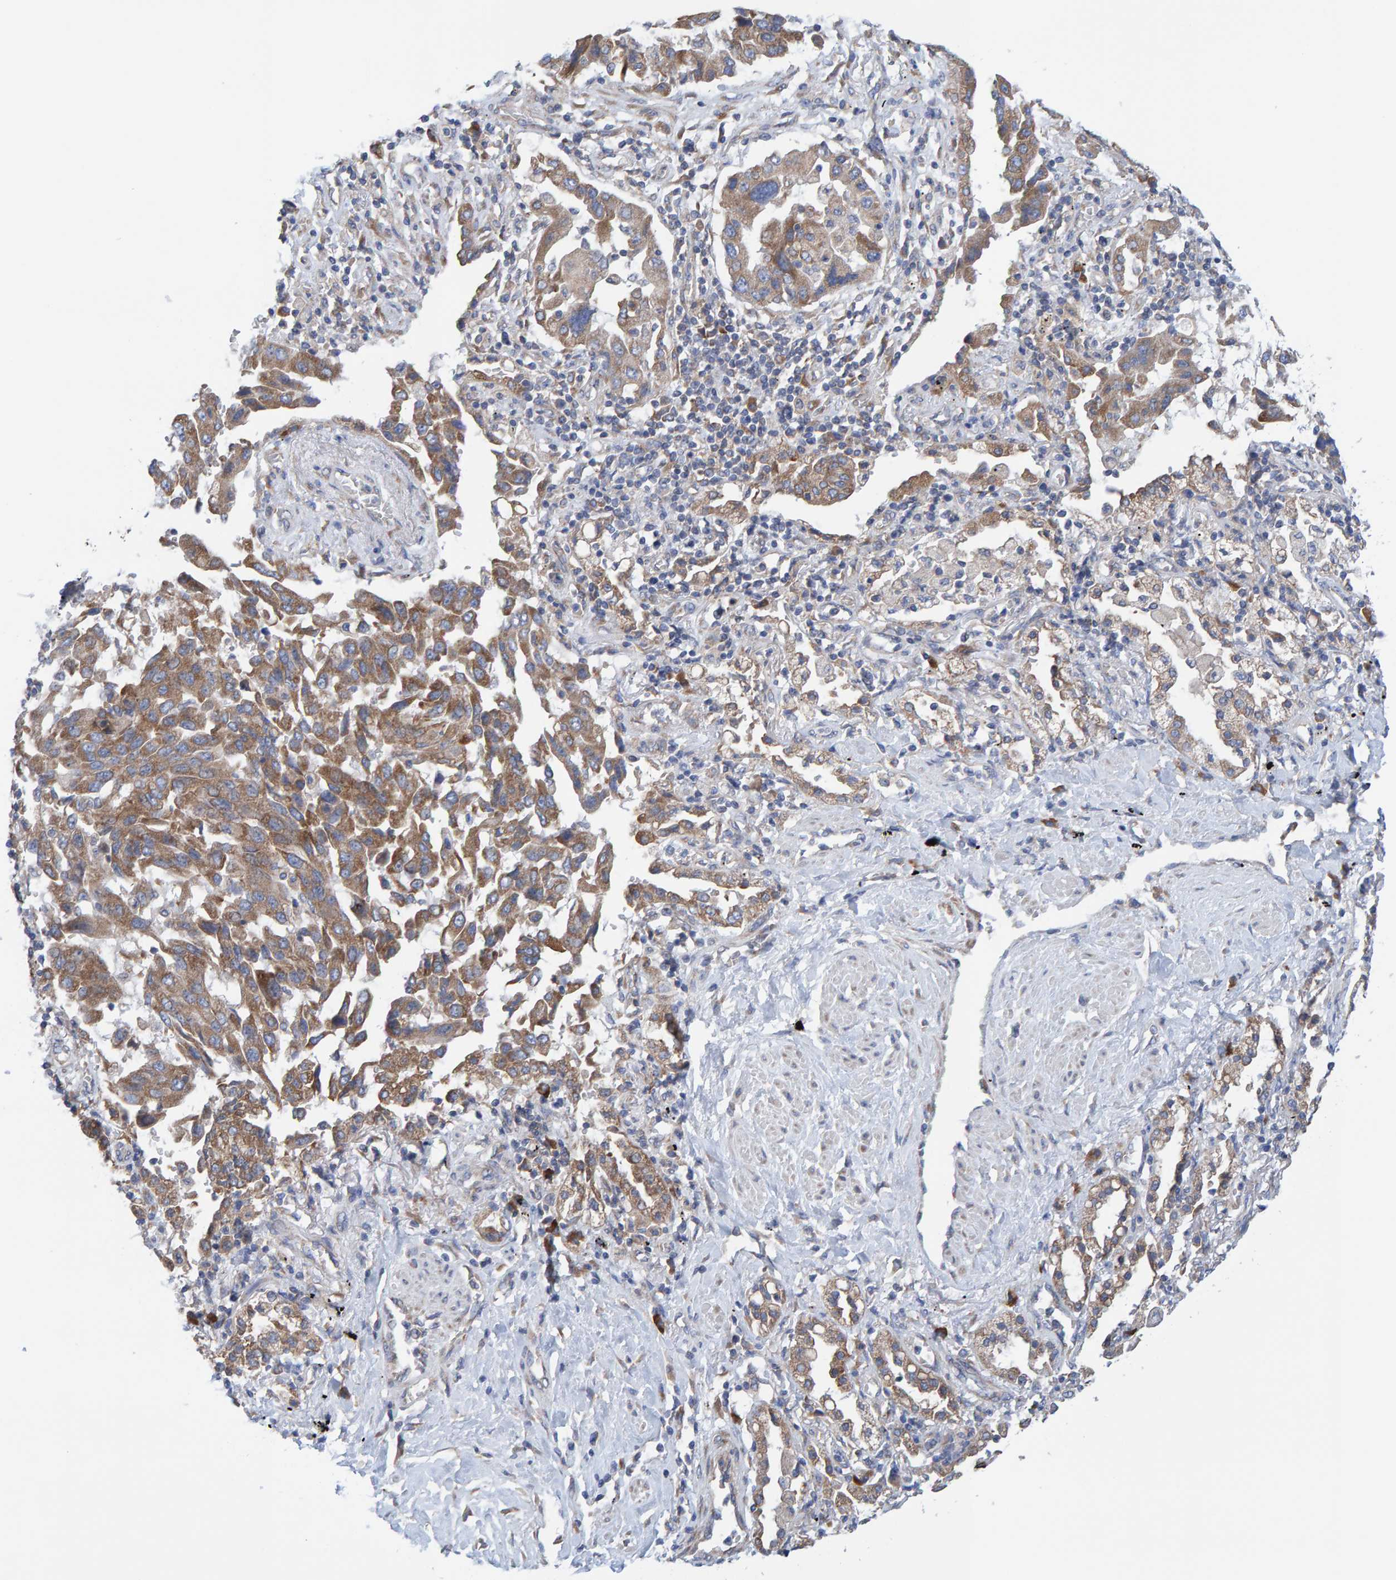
{"staining": {"intensity": "moderate", "quantity": ">75%", "location": "cytoplasmic/membranous"}, "tissue": "lung cancer", "cell_type": "Tumor cells", "image_type": "cancer", "snomed": [{"axis": "morphology", "description": "Adenocarcinoma, NOS"}, {"axis": "topography", "description": "Lung"}], "caption": "Moderate cytoplasmic/membranous expression for a protein is seen in about >75% of tumor cells of lung cancer (adenocarcinoma) using immunohistochemistry.", "gene": "CDK5RAP3", "patient": {"sex": "female", "age": 65}}